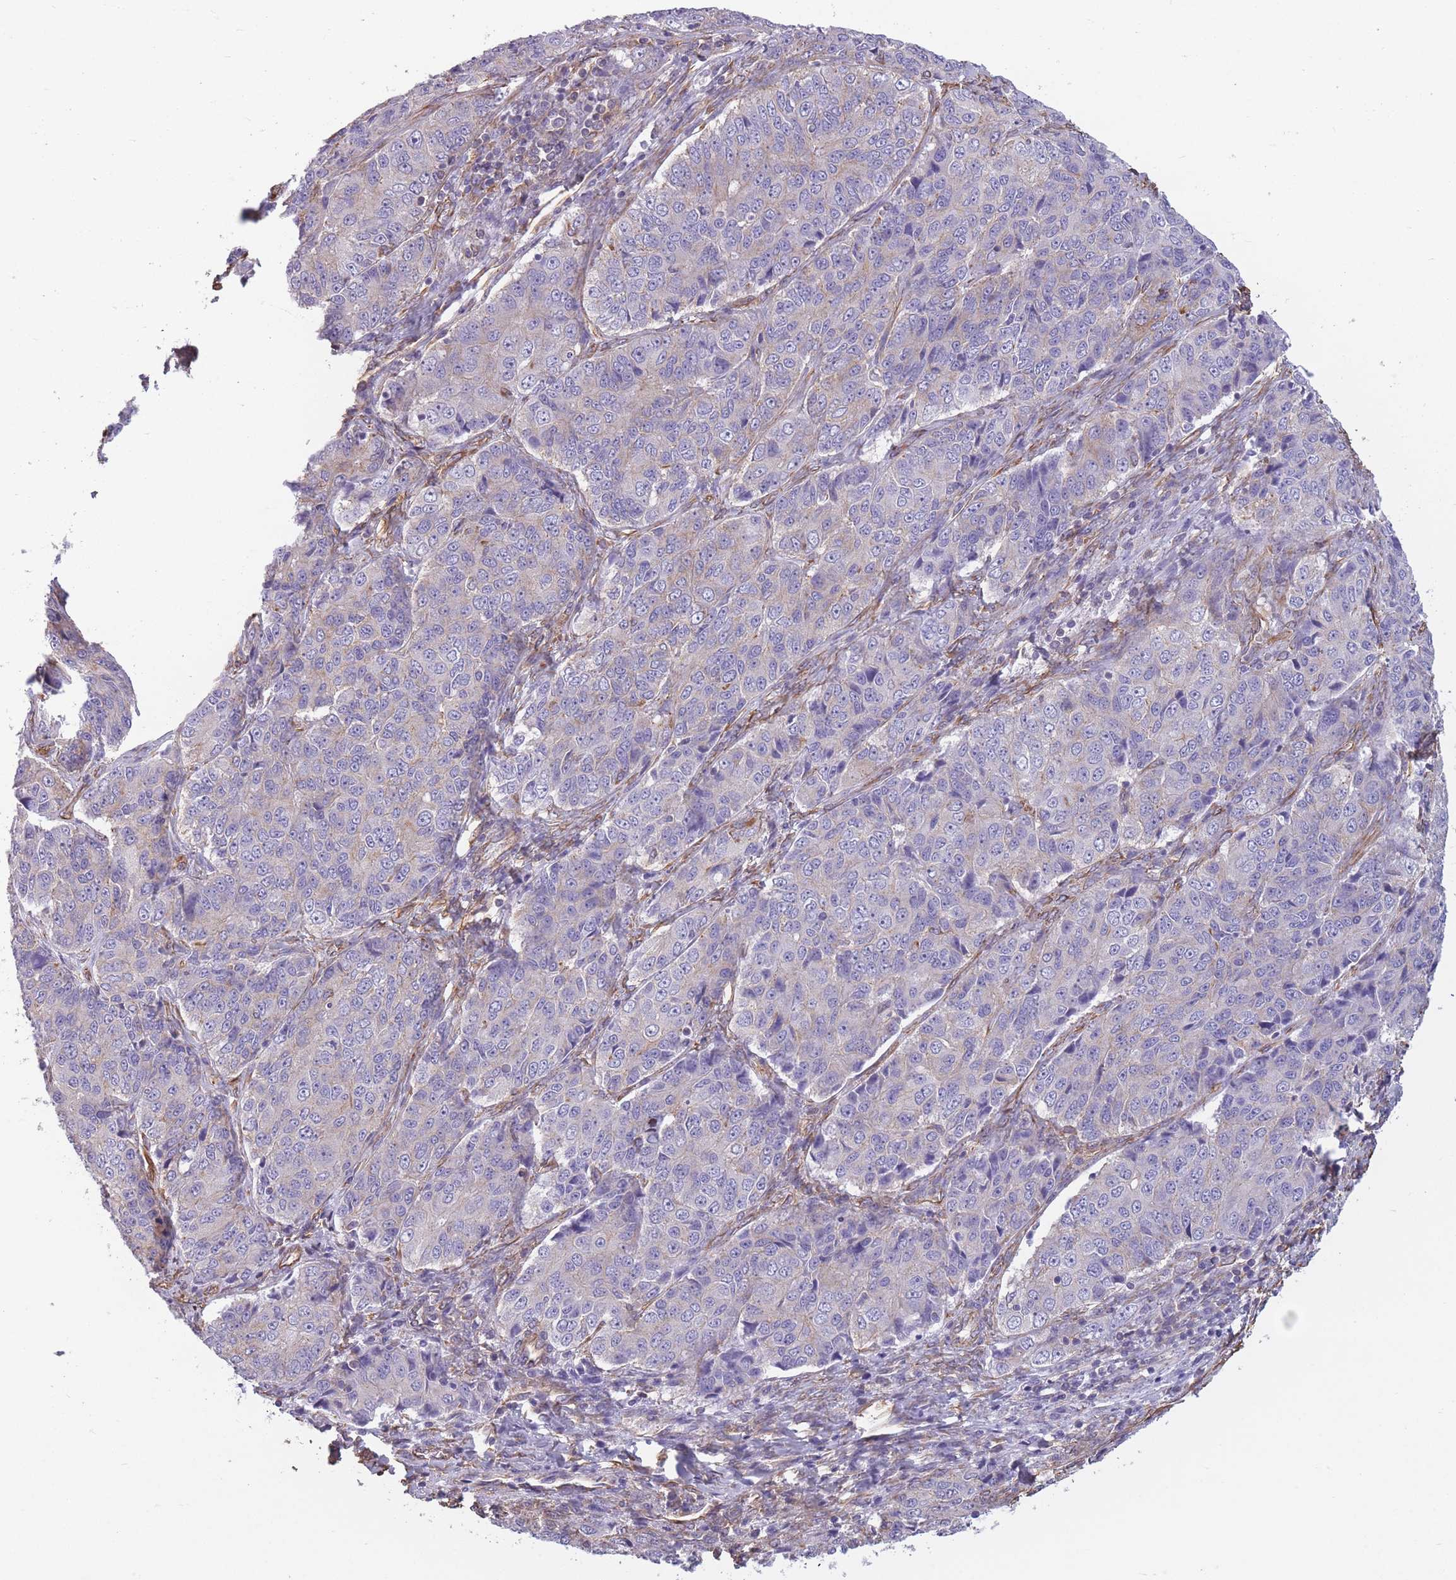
{"staining": {"intensity": "weak", "quantity": "<25%", "location": "cytoplasmic/membranous"}, "tissue": "ovarian cancer", "cell_type": "Tumor cells", "image_type": "cancer", "snomed": [{"axis": "morphology", "description": "Carcinoma, endometroid"}, {"axis": "topography", "description": "Ovary"}], "caption": "Tumor cells show no significant protein expression in ovarian cancer (endometroid carcinoma). (Stains: DAB immunohistochemistry (IHC) with hematoxylin counter stain, Microscopy: brightfield microscopy at high magnification).", "gene": "ADD1", "patient": {"sex": "female", "age": 51}}